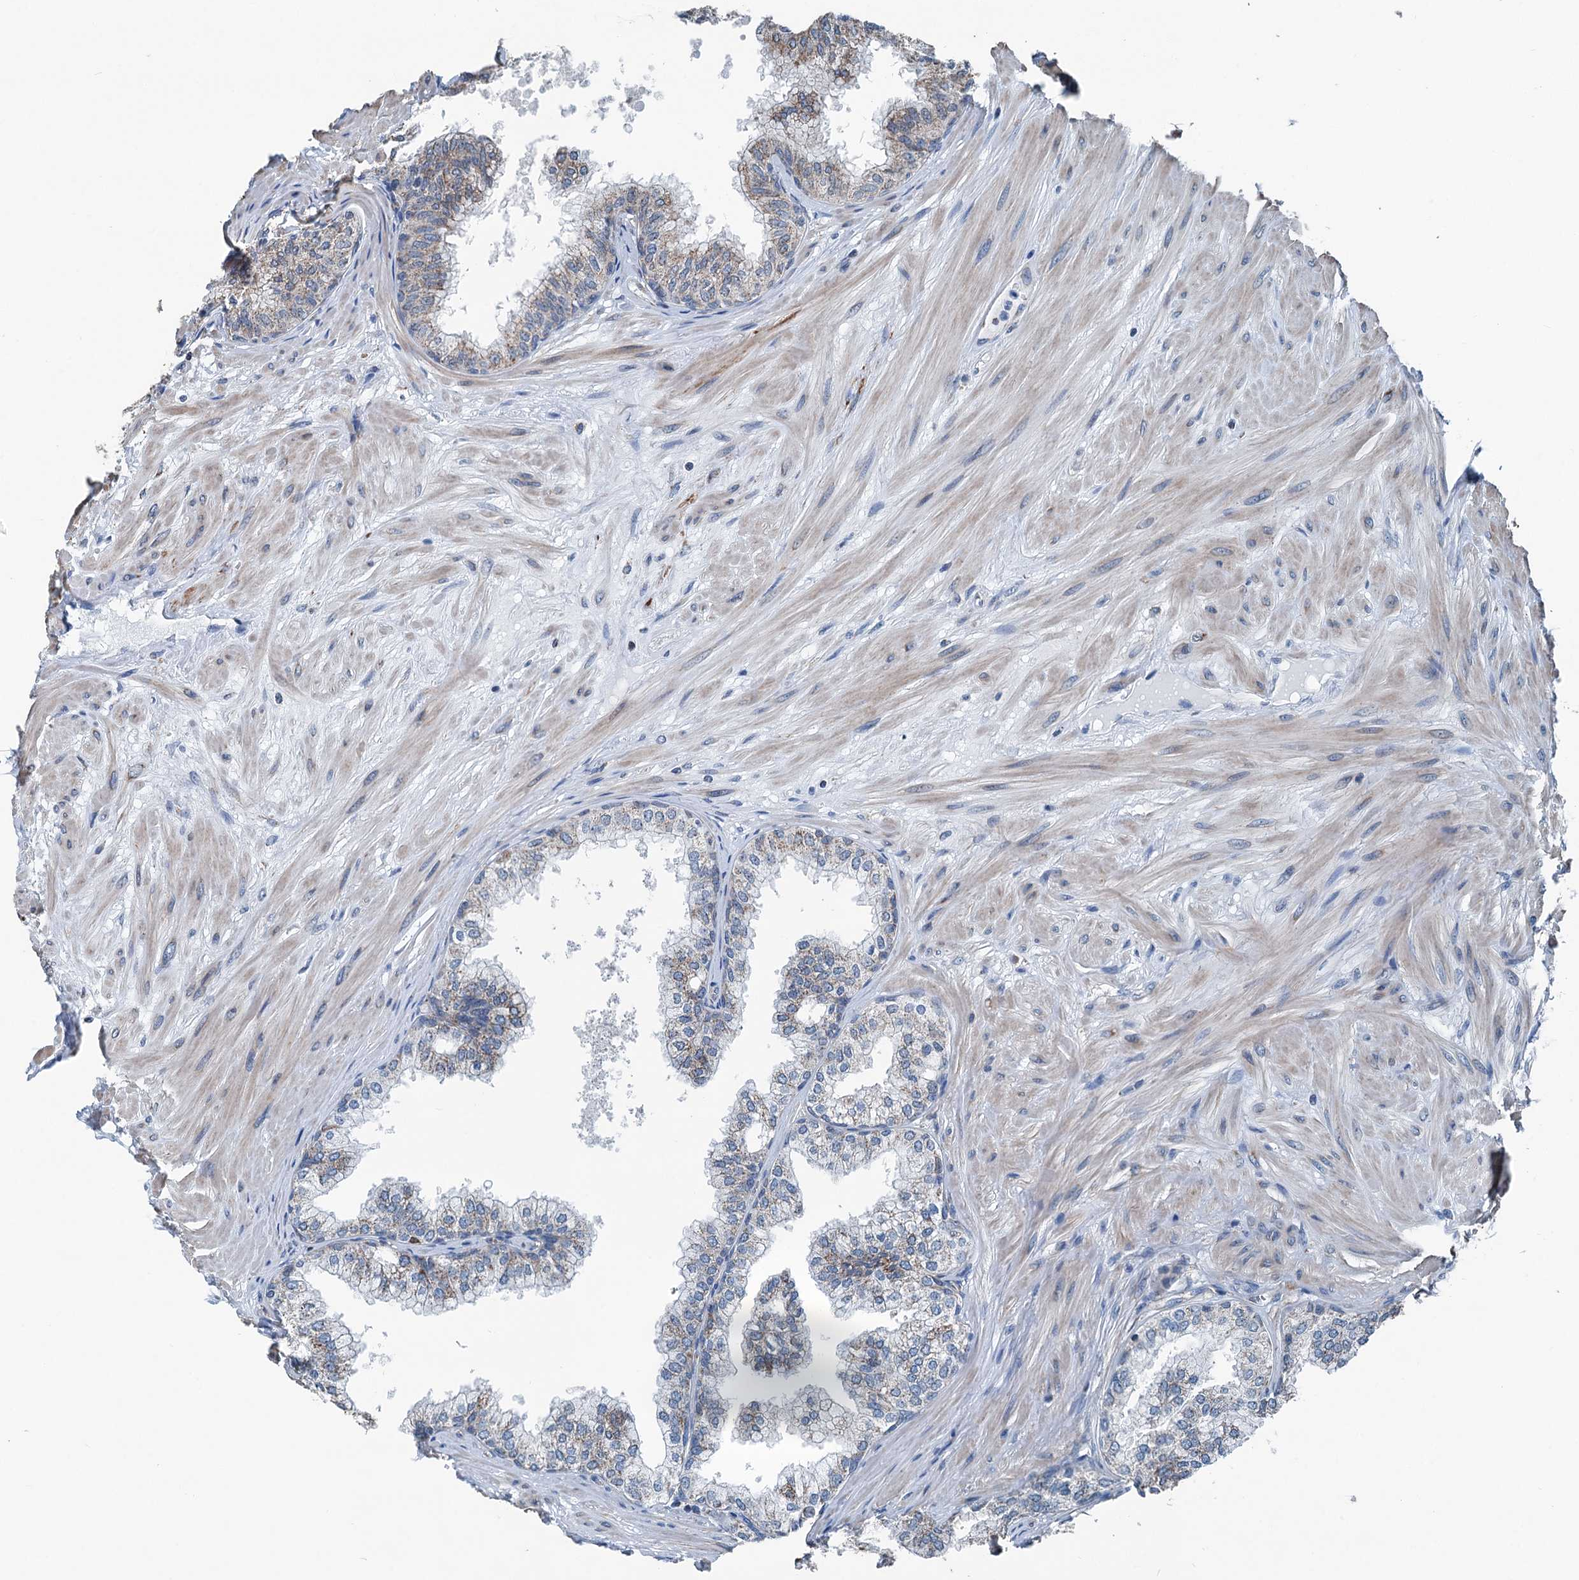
{"staining": {"intensity": "moderate", "quantity": "25%-75%", "location": "cytoplasmic/membranous"}, "tissue": "prostate", "cell_type": "Glandular cells", "image_type": "normal", "snomed": [{"axis": "morphology", "description": "Normal tissue, NOS"}, {"axis": "topography", "description": "Prostate"}], "caption": "About 25%-75% of glandular cells in unremarkable prostate show moderate cytoplasmic/membranous protein staining as visualized by brown immunohistochemical staining.", "gene": "TRPT1", "patient": {"sex": "male", "age": 60}}